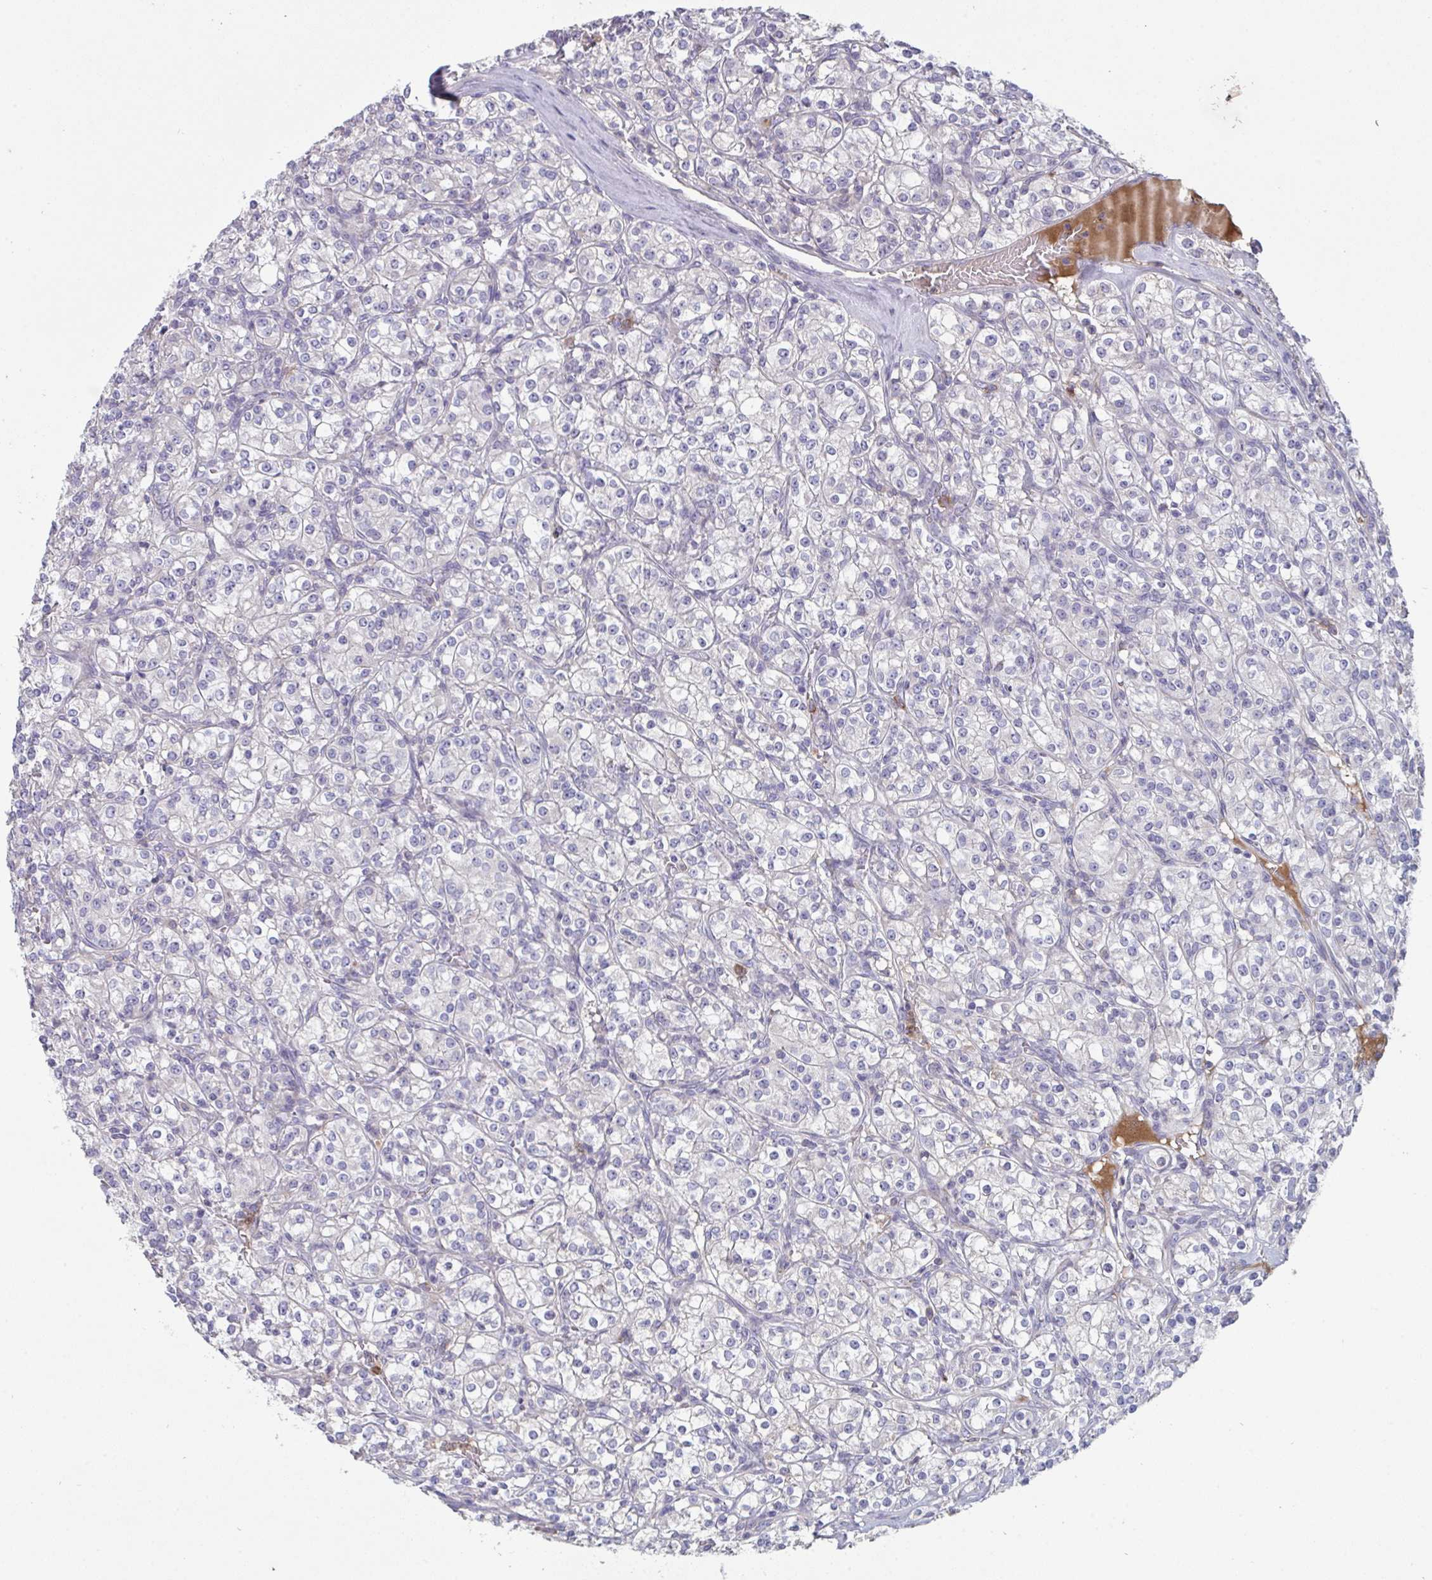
{"staining": {"intensity": "negative", "quantity": "none", "location": "none"}, "tissue": "renal cancer", "cell_type": "Tumor cells", "image_type": "cancer", "snomed": [{"axis": "morphology", "description": "Adenocarcinoma, NOS"}, {"axis": "topography", "description": "Kidney"}], "caption": "Immunohistochemistry image of neoplastic tissue: adenocarcinoma (renal) stained with DAB shows no significant protein expression in tumor cells.", "gene": "HGFAC", "patient": {"sex": "male", "age": 77}}